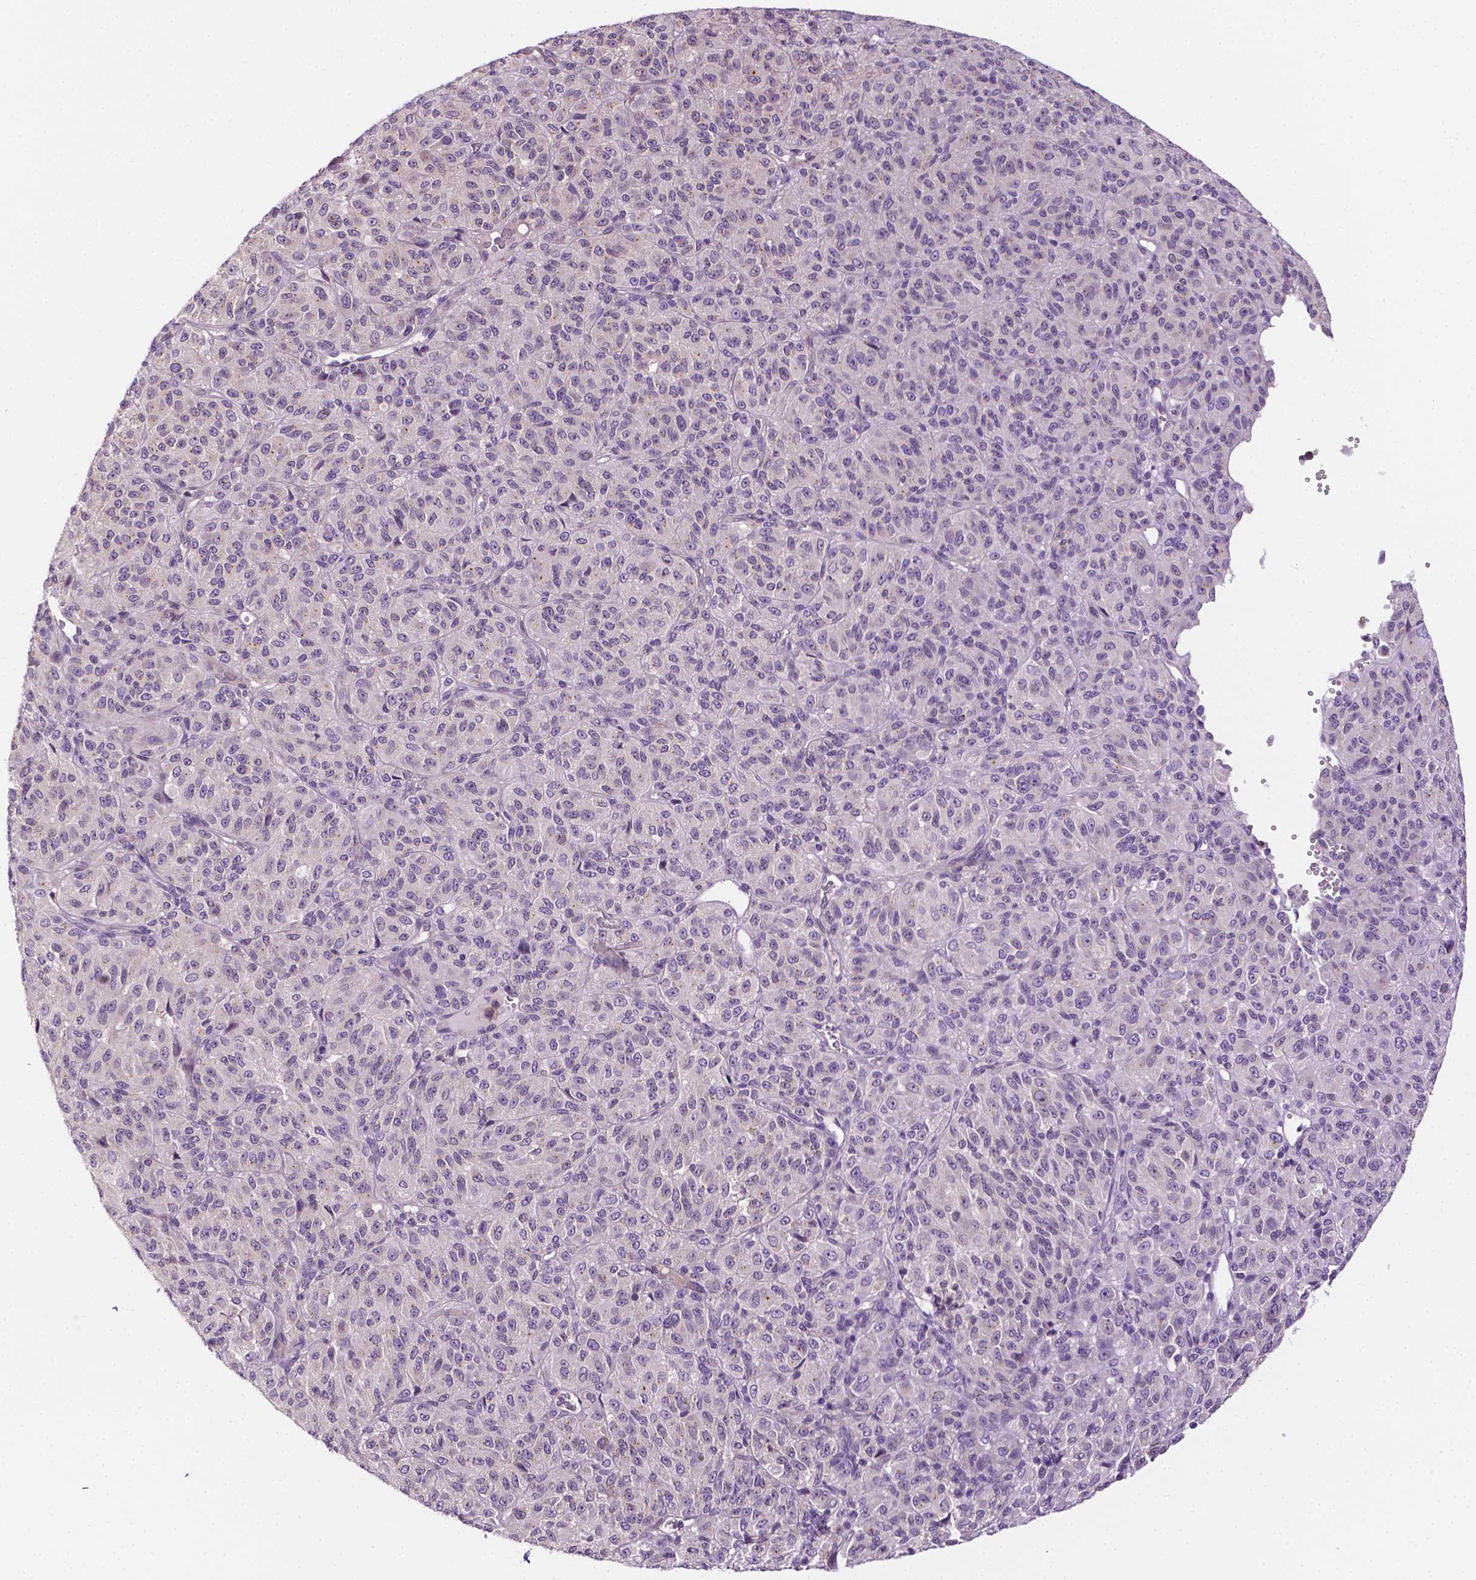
{"staining": {"intensity": "negative", "quantity": "none", "location": "none"}, "tissue": "melanoma", "cell_type": "Tumor cells", "image_type": "cancer", "snomed": [{"axis": "morphology", "description": "Malignant melanoma, Metastatic site"}, {"axis": "topography", "description": "Brain"}], "caption": "High power microscopy image of an immunohistochemistry (IHC) image of malignant melanoma (metastatic site), revealing no significant expression in tumor cells. (Brightfield microscopy of DAB immunohistochemistry at high magnification).", "gene": "MCOLN3", "patient": {"sex": "female", "age": 56}}